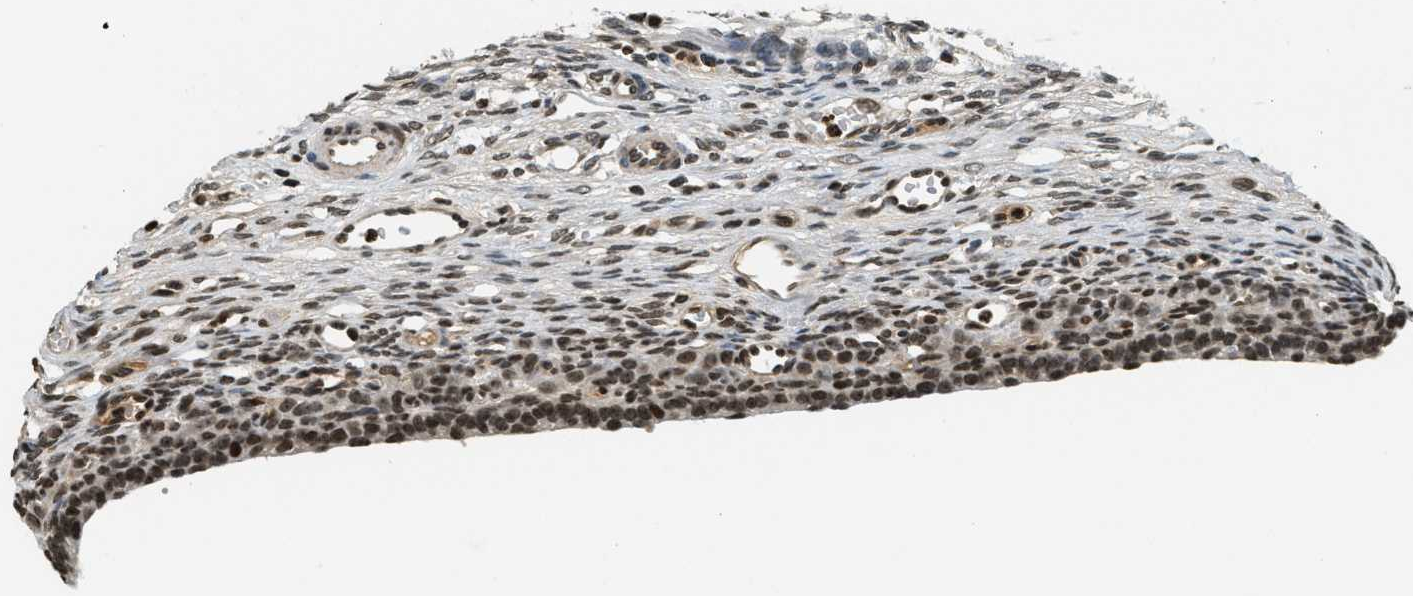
{"staining": {"intensity": "moderate", "quantity": ">75%", "location": "nuclear"}, "tissue": "ovary", "cell_type": "Ovarian stroma cells", "image_type": "normal", "snomed": [{"axis": "morphology", "description": "Normal tissue, NOS"}, {"axis": "topography", "description": "Ovary"}], "caption": "A histopathology image of ovary stained for a protein shows moderate nuclear brown staining in ovarian stroma cells.", "gene": "LDB2", "patient": {"sex": "female", "age": 33}}